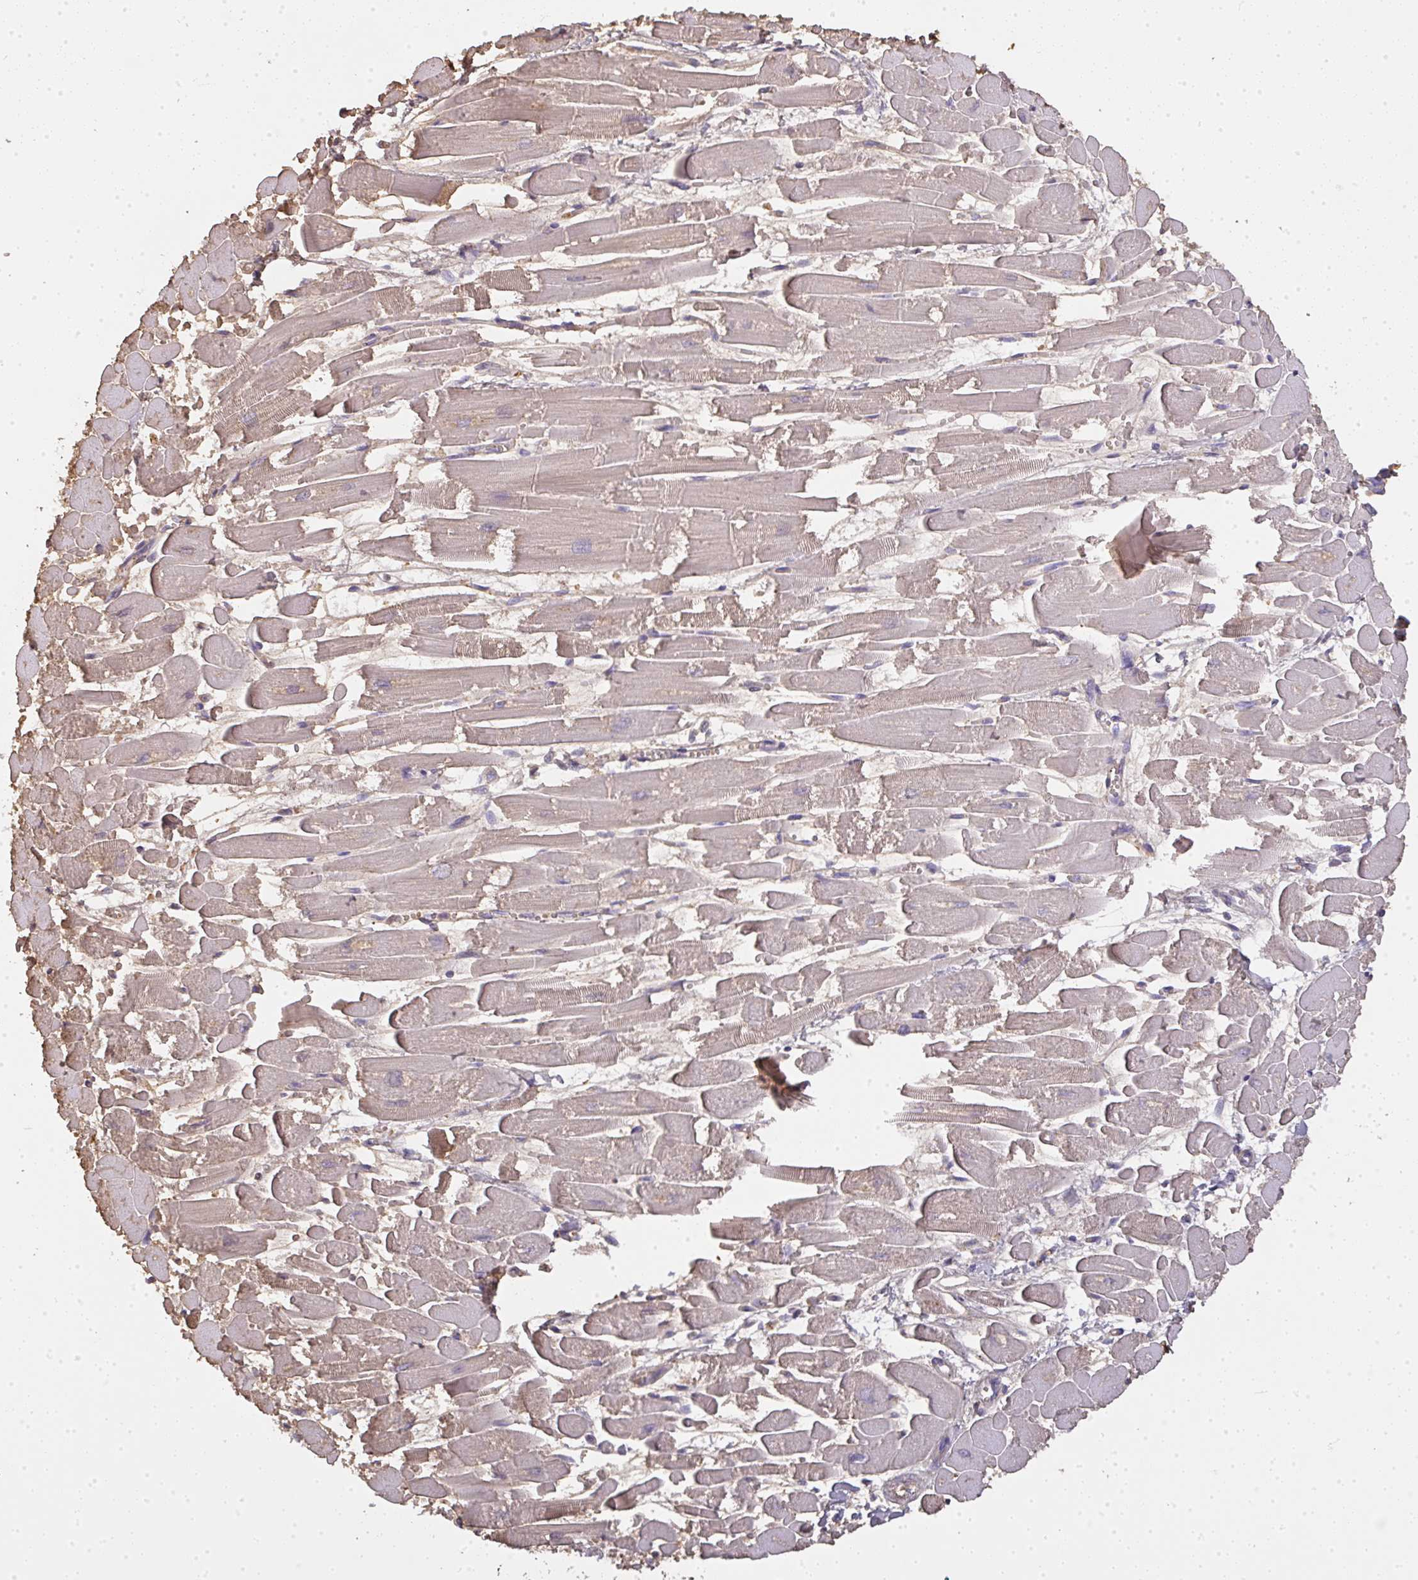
{"staining": {"intensity": "weak", "quantity": "25%-75%", "location": "cytoplasmic/membranous"}, "tissue": "heart muscle", "cell_type": "Cardiomyocytes", "image_type": "normal", "snomed": [{"axis": "morphology", "description": "Normal tissue, NOS"}, {"axis": "topography", "description": "Heart"}], "caption": "Immunohistochemistry (IHC) (DAB (3,3'-diaminobenzidine)) staining of unremarkable heart muscle displays weak cytoplasmic/membranous protein staining in about 25%-75% of cardiomyocytes. (DAB IHC with brightfield microscopy, high magnification).", "gene": "SMYD5", "patient": {"sex": "female", "age": 52}}